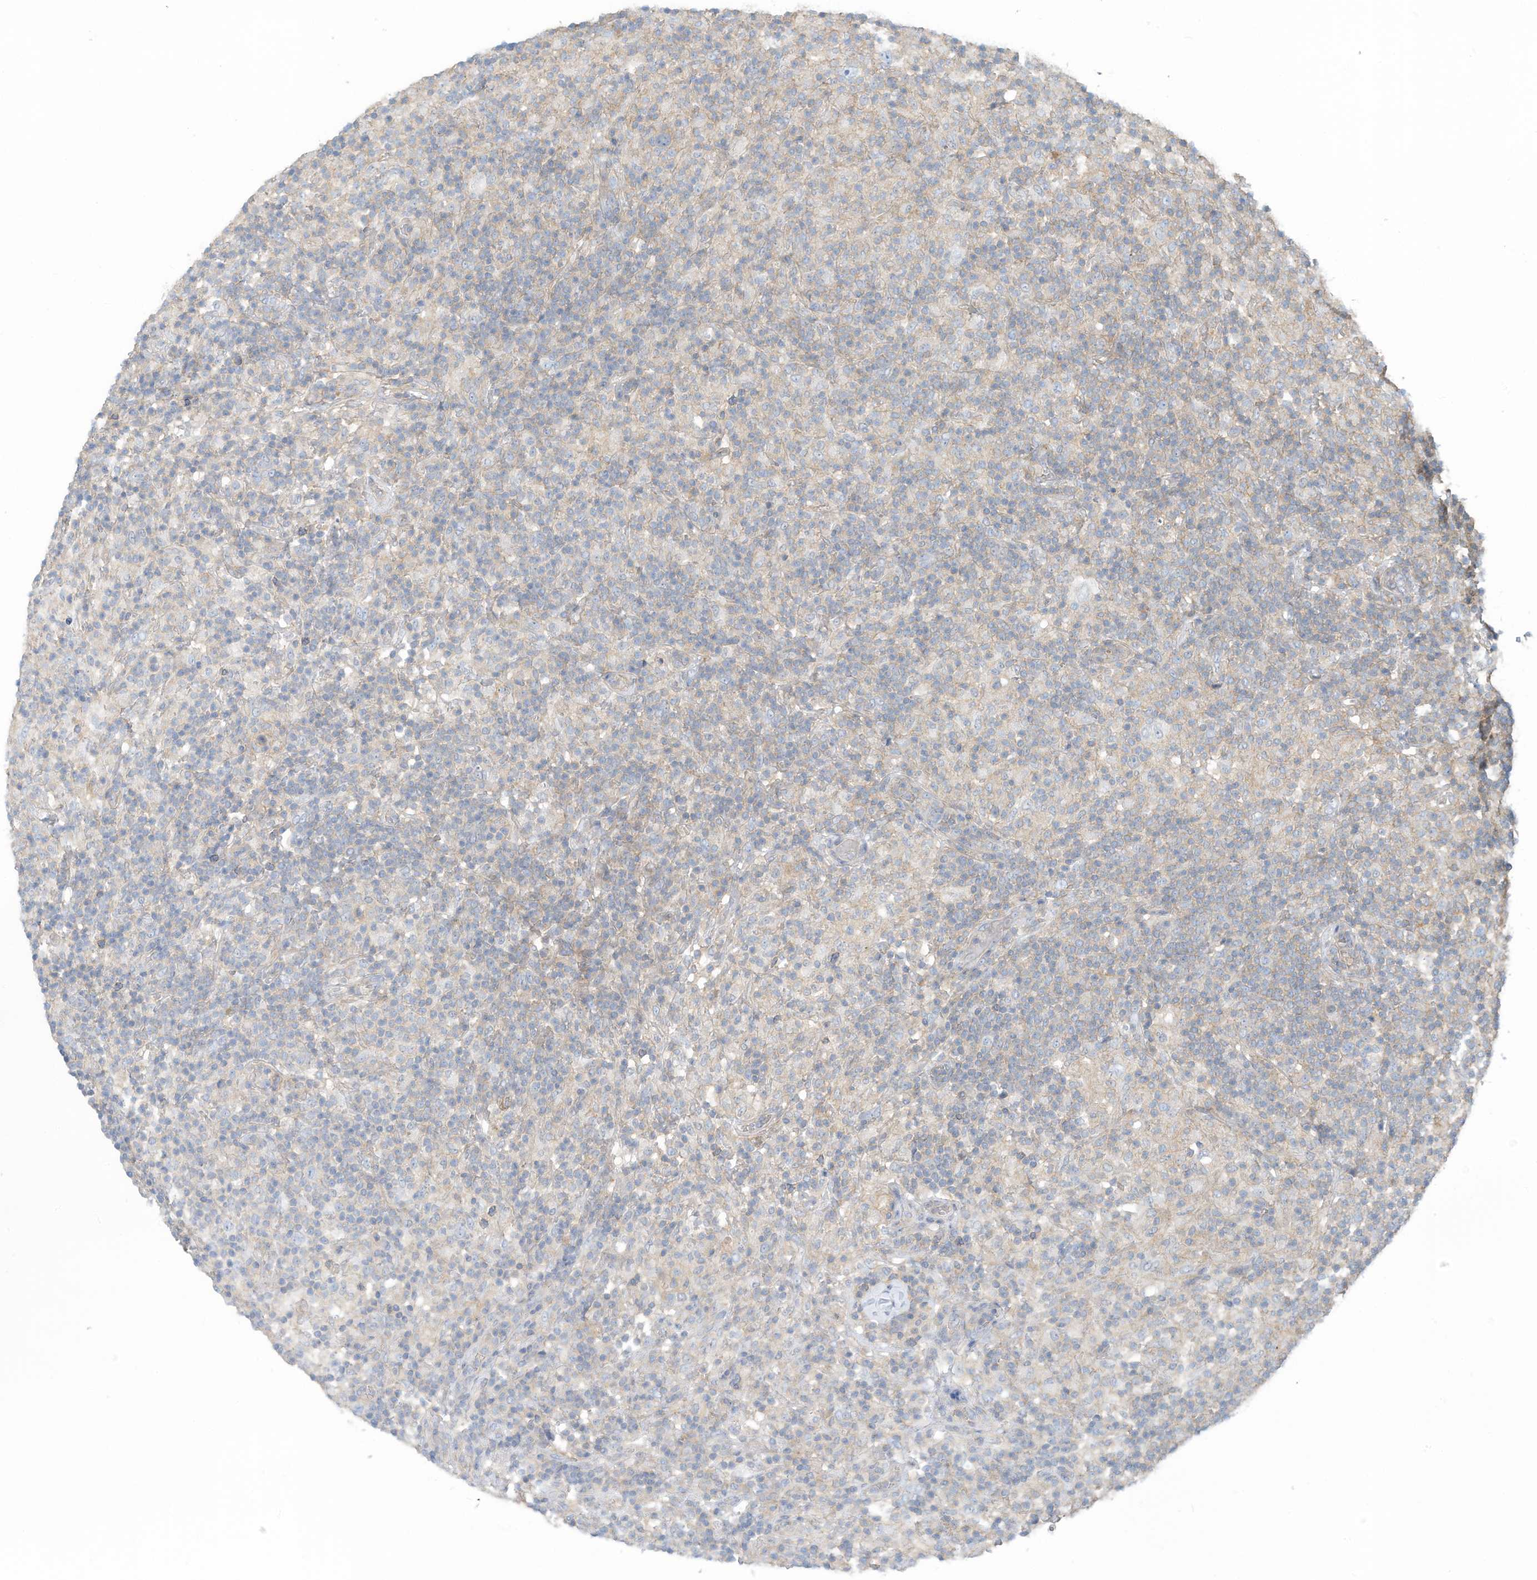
{"staining": {"intensity": "negative", "quantity": "none", "location": "none"}, "tissue": "lymphoma", "cell_type": "Tumor cells", "image_type": "cancer", "snomed": [{"axis": "morphology", "description": "Hodgkin's disease, NOS"}, {"axis": "topography", "description": "Lymph node"}], "caption": "Tumor cells show no significant protein positivity in lymphoma.", "gene": "ZNF846", "patient": {"sex": "male", "age": 70}}